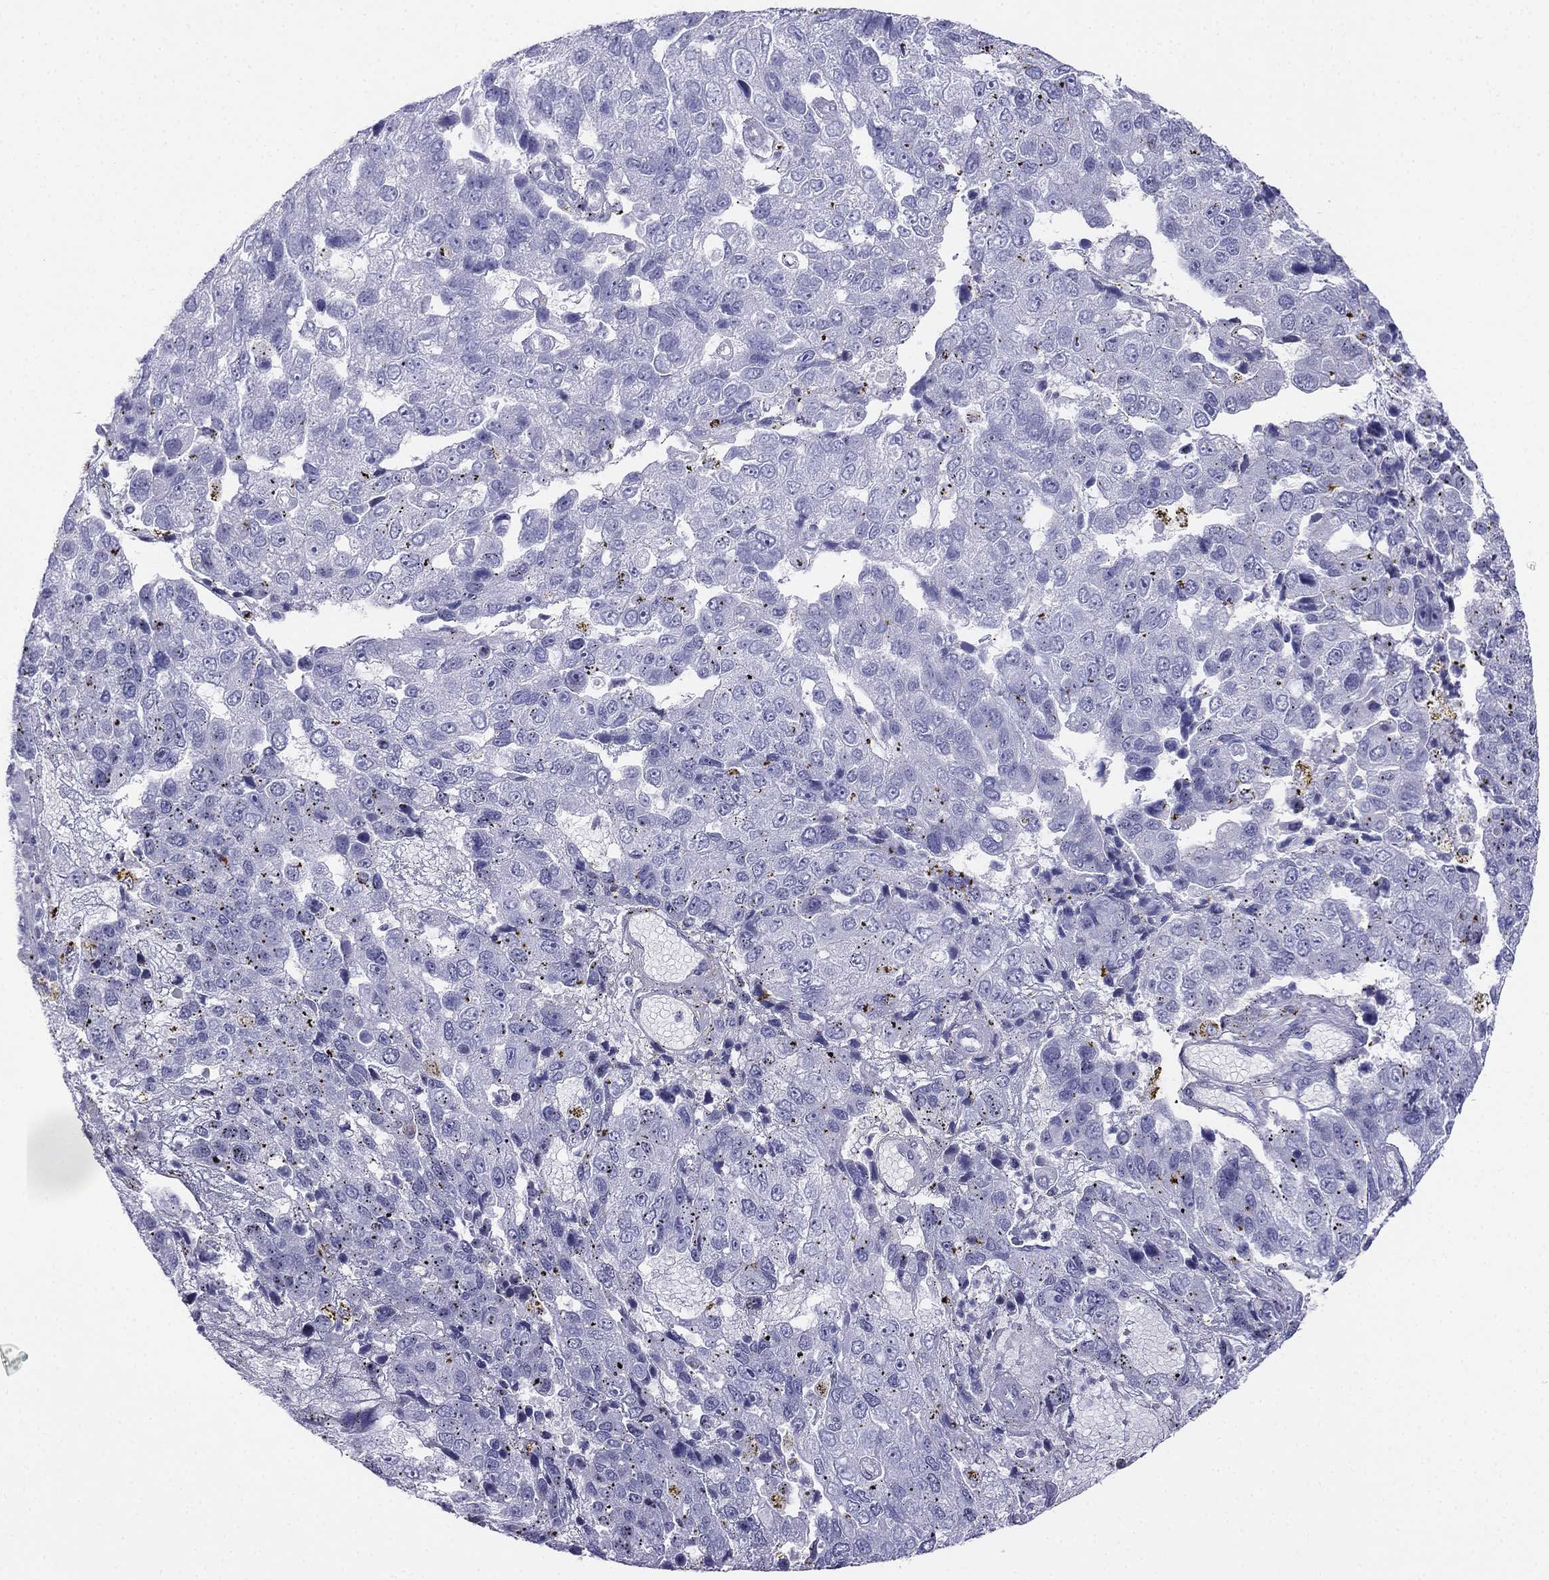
{"staining": {"intensity": "negative", "quantity": "none", "location": "none"}, "tissue": "pancreatic cancer", "cell_type": "Tumor cells", "image_type": "cancer", "snomed": [{"axis": "morphology", "description": "Adenocarcinoma, NOS"}, {"axis": "topography", "description": "Pancreas"}], "caption": "Tumor cells show no significant protein staining in pancreatic adenocarcinoma.", "gene": "ALOXE3", "patient": {"sex": "female", "age": 61}}